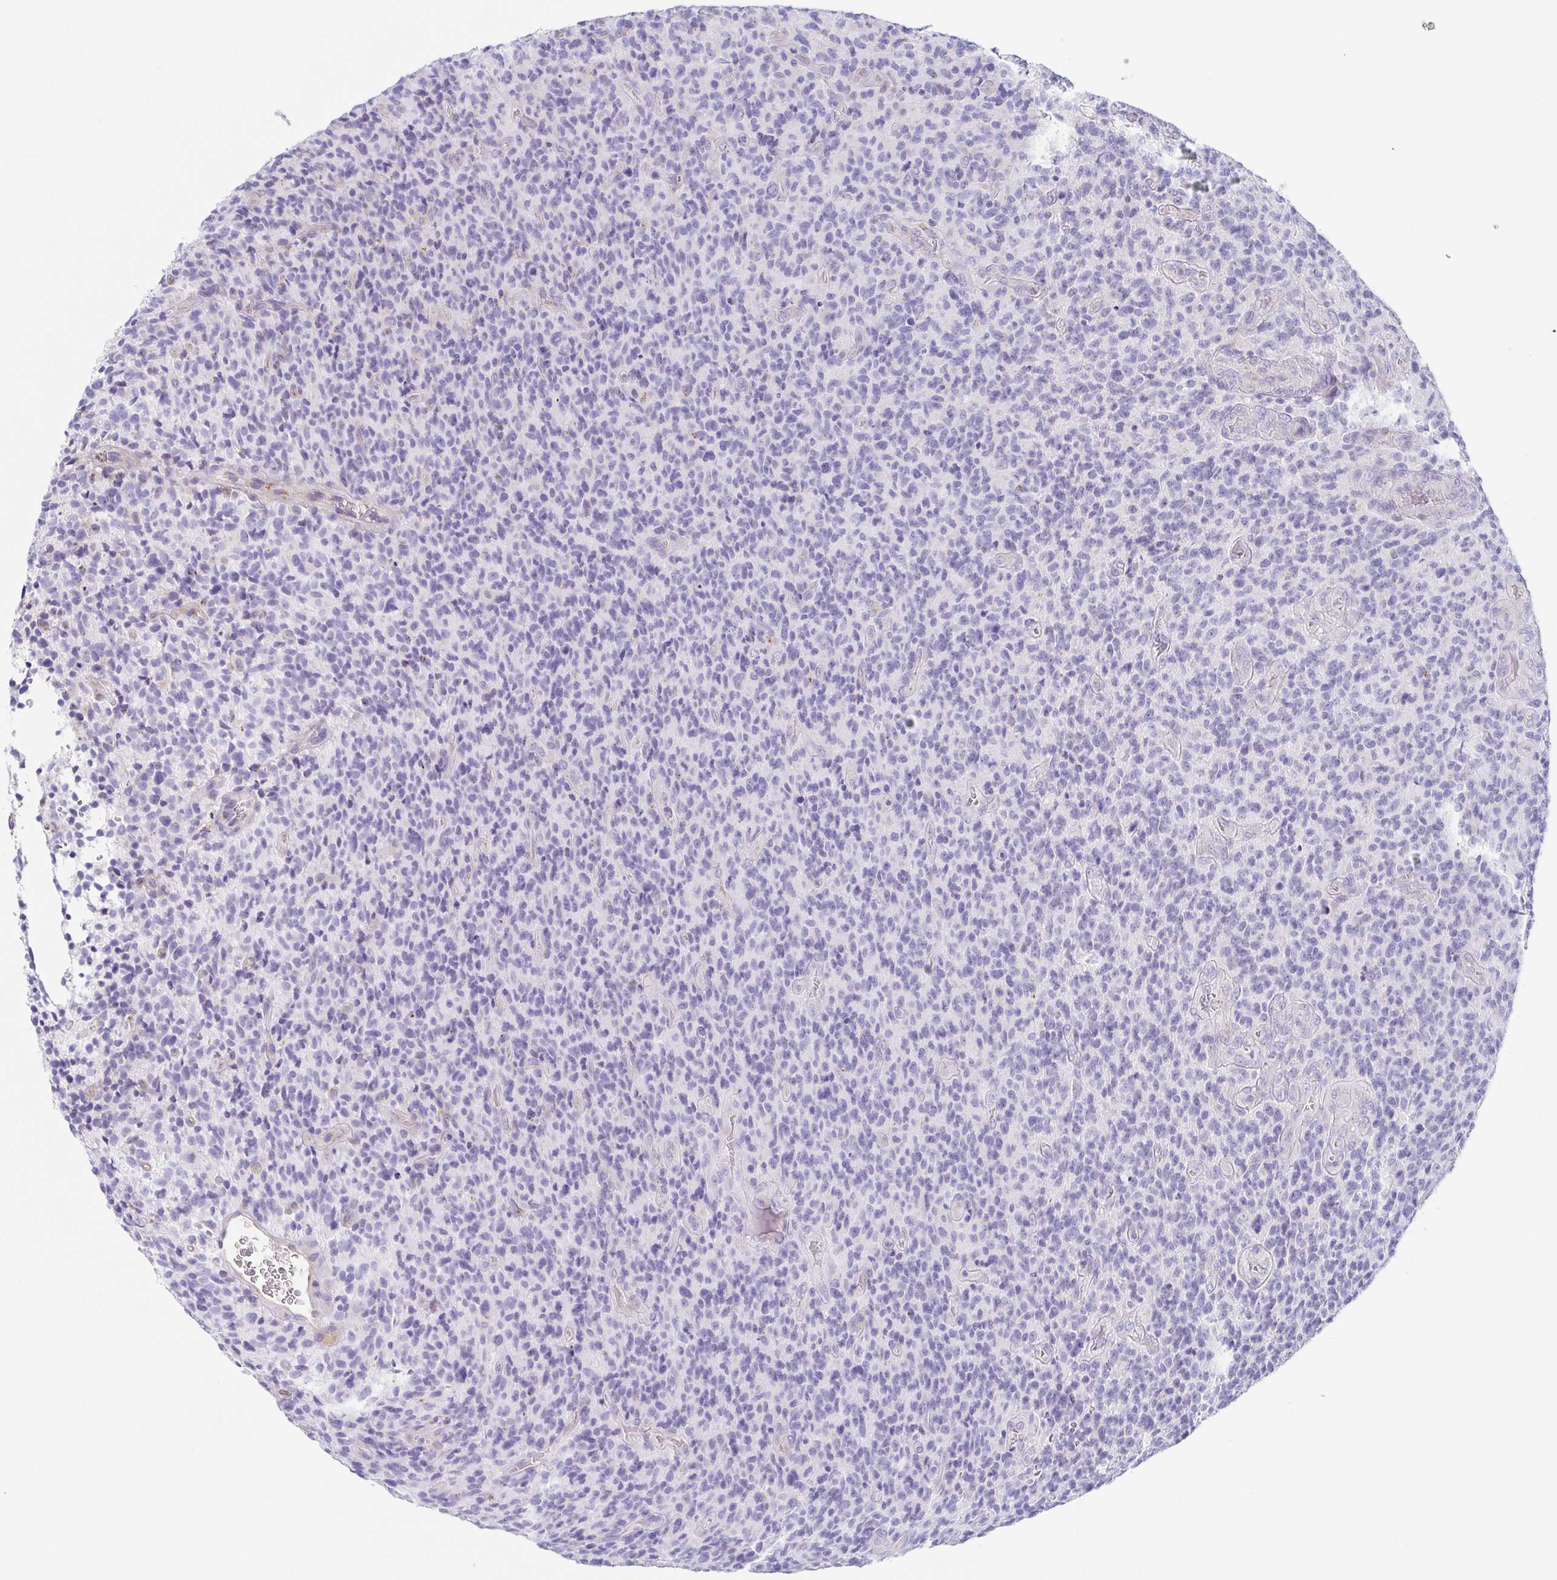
{"staining": {"intensity": "negative", "quantity": "none", "location": "none"}, "tissue": "glioma", "cell_type": "Tumor cells", "image_type": "cancer", "snomed": [{"axis": "morphology", "description": "Glioma, malignant, High grade"}, {"axis": "topography", "description": "Brain"}], "caption": "Tumor cells show no significant protein expression in glioma.", "gene": "LDLRAD1", "patient": {"sex": "male", "age": 76}}